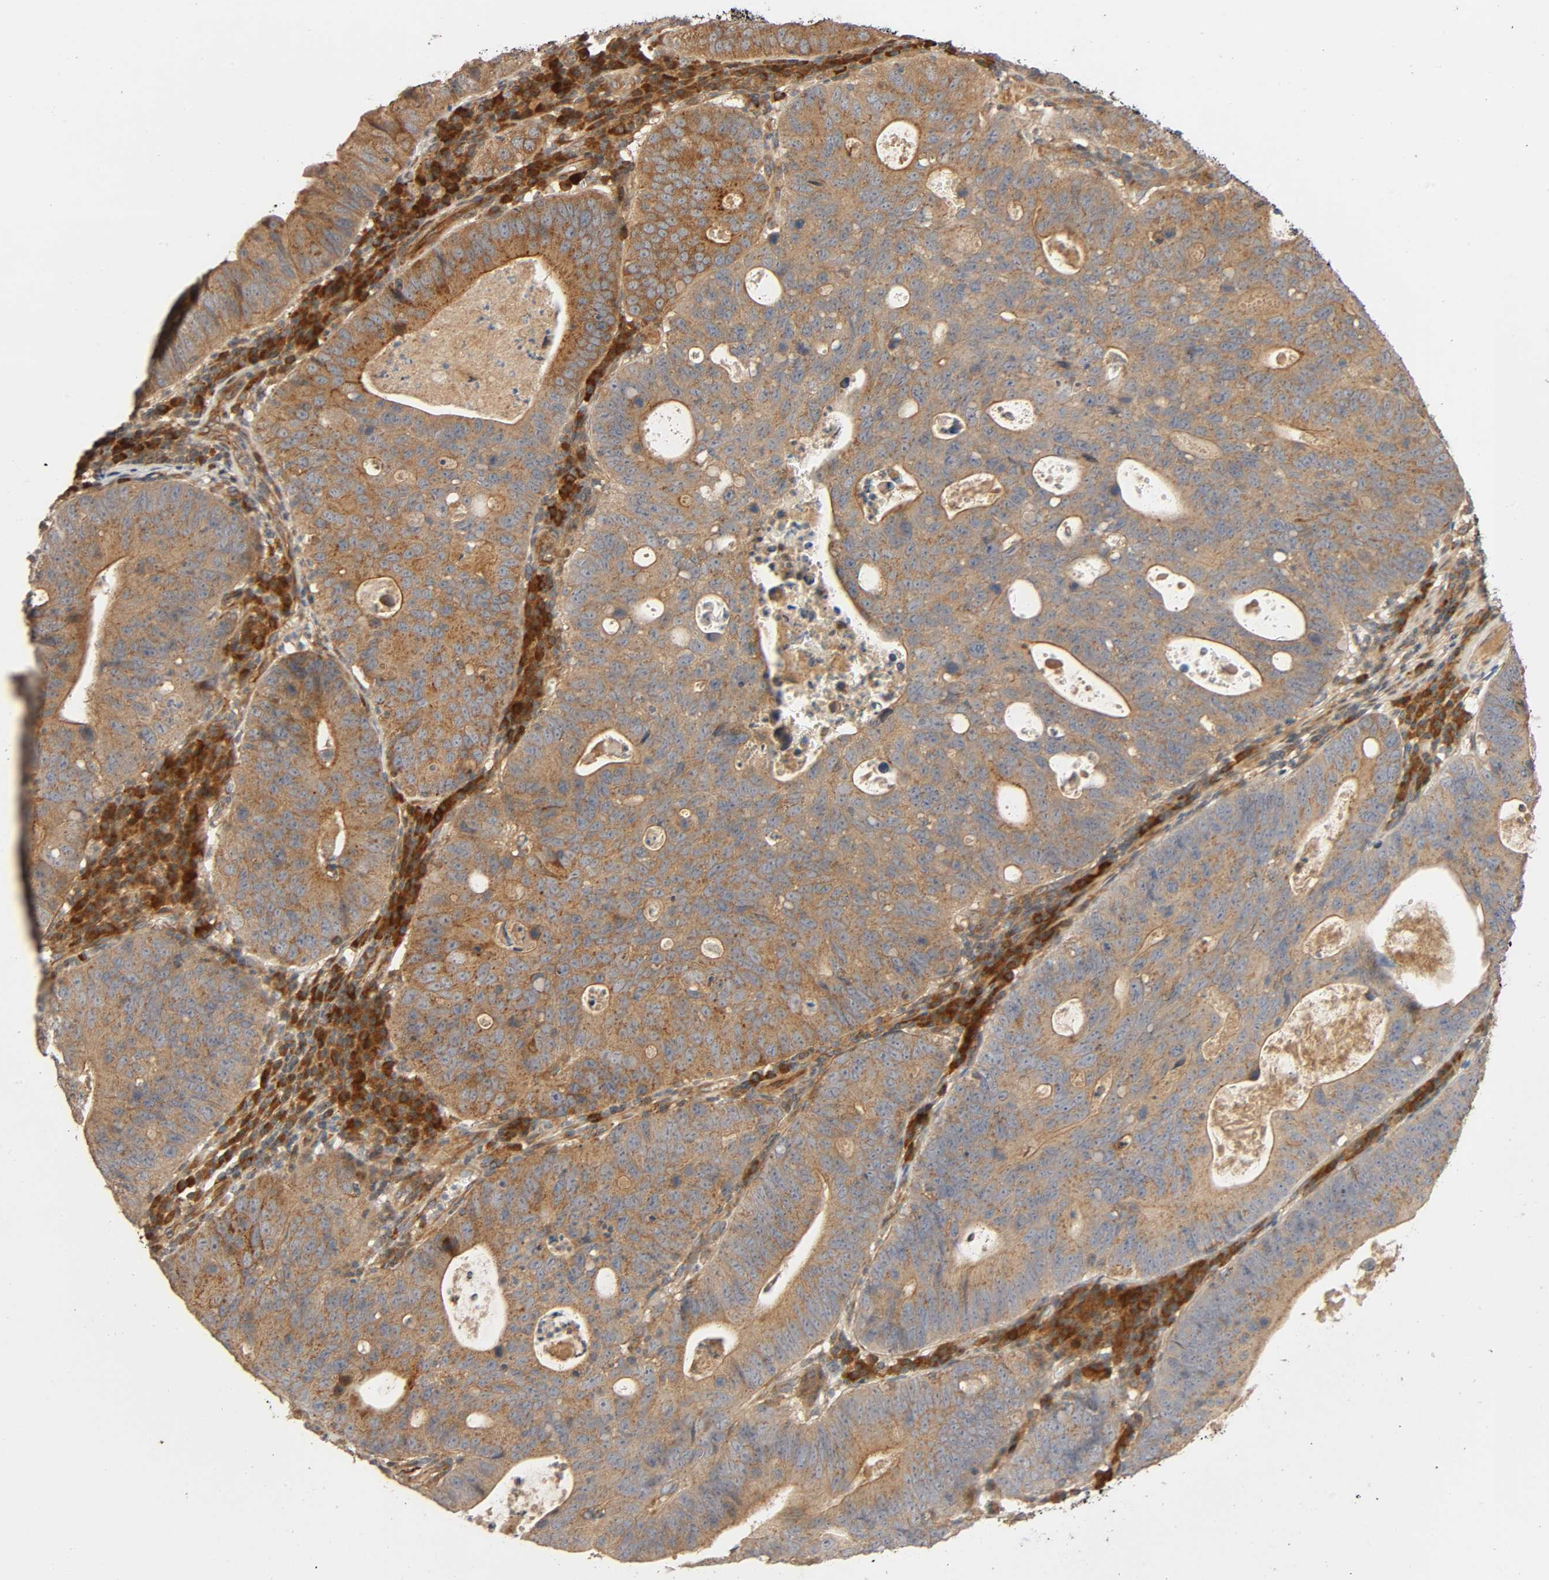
{"staining": {"intensity": "moderate", "quantity": ">75%", "location": "cytoplasmic/membranous"}, "tissue": "stomach cancer", "cell_type": "Tumor cells", "image_type": "cancer", "snomed": [{"axis": "morphology", "description": "Adenocarcinoma, NOS"}, {"axis": "topography", "description": "Stomach"}], "caption": "An IHC micrograph of tumor tissue is shown. Protein staining in brown highlights moderate cytoplasmic/membranous positivity in stomach cancer within tumor cells.", "gene": "SGSM1", "patient": {"sex": "male", "age": 59}}